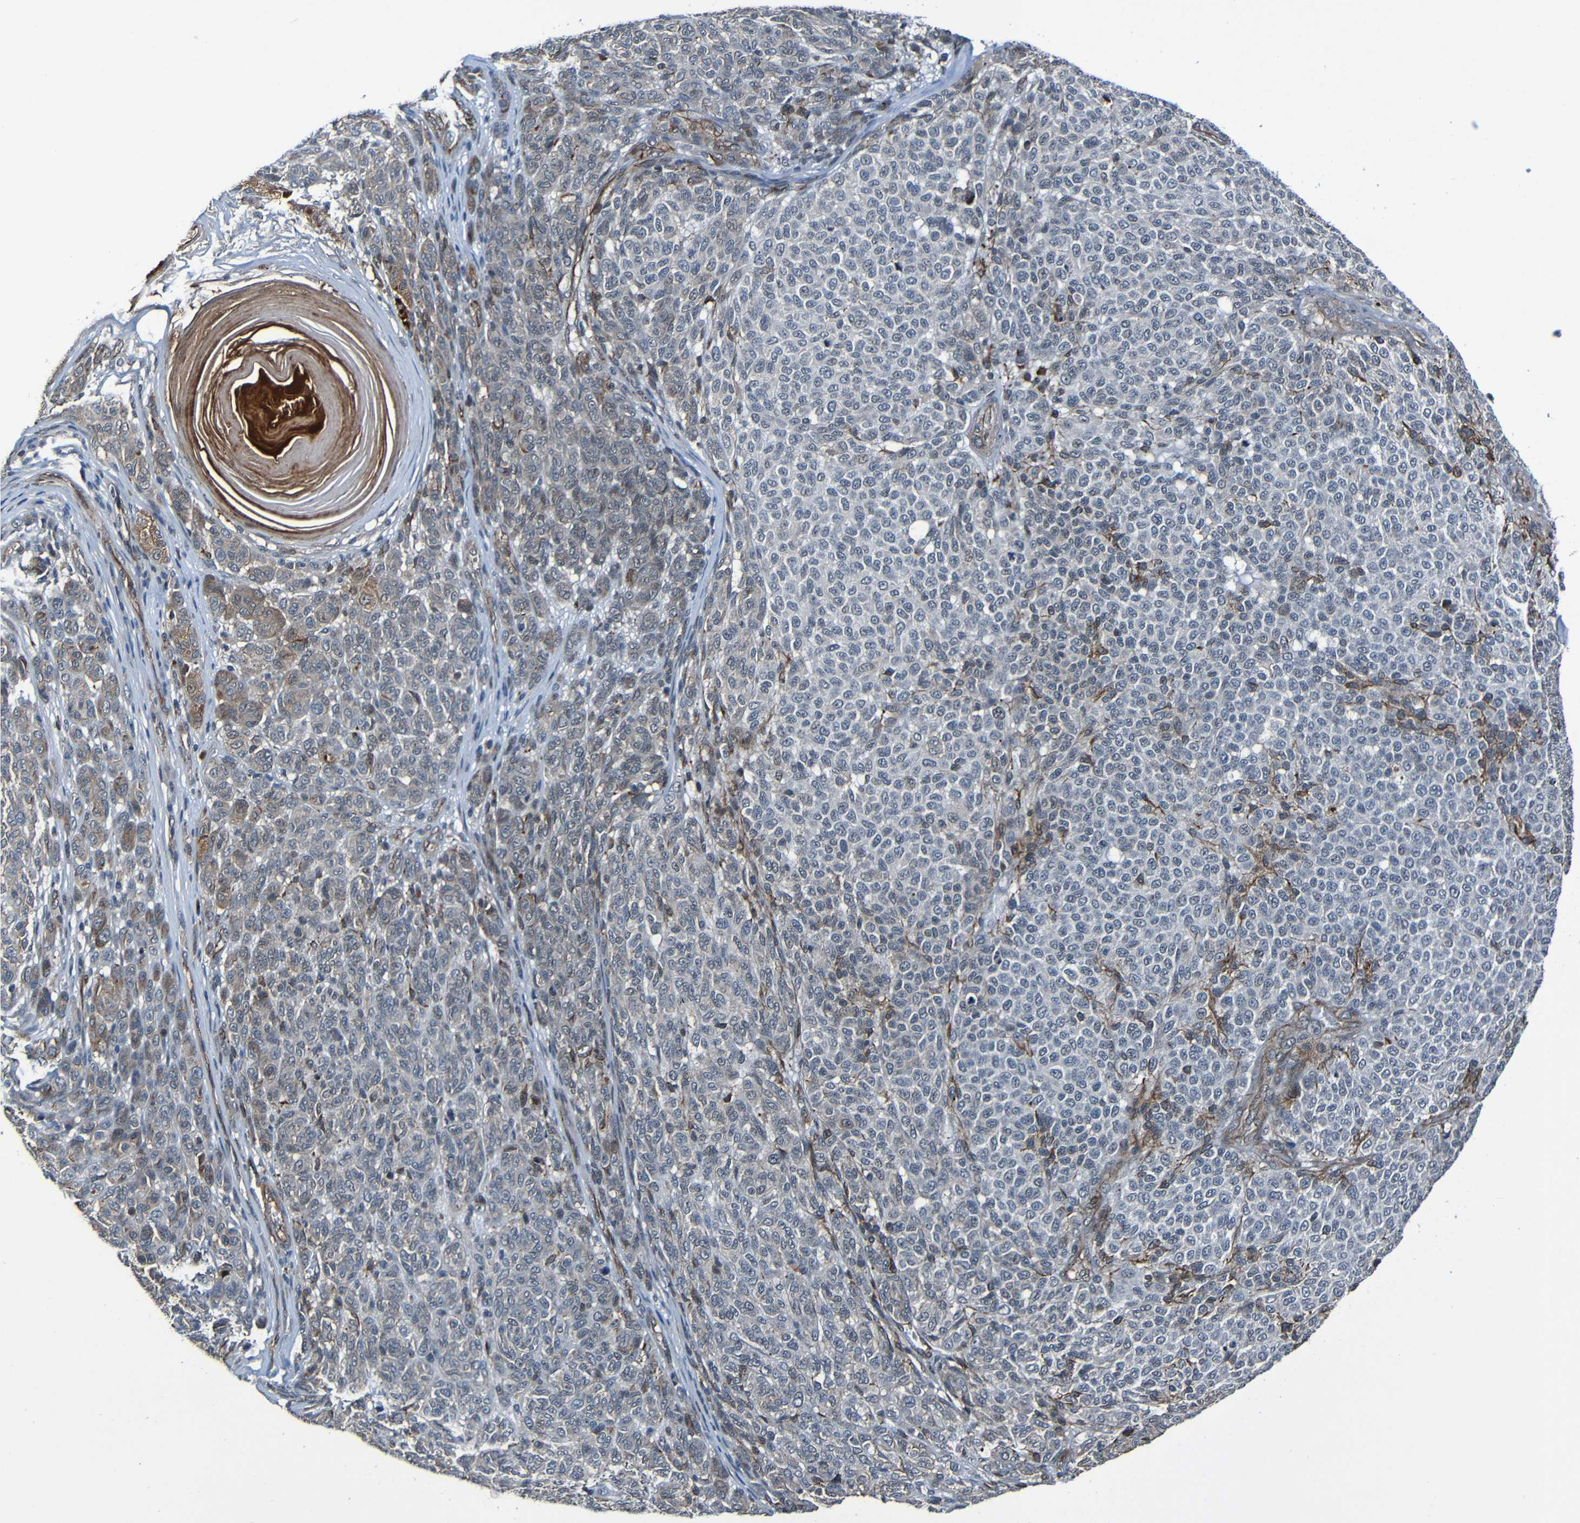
{"staining": {"intensity": "negative", "quantity": "none", "location": "none"}, "tissue": "melanoma", "cell_type": "Tumor cells", "image_type": "cancer", "snomed": [{"axis": "morphology", "description": "Malignant melanoma, NOS"}, {"axis": "topography", "description": "Skin"}], "caption": "Immunohistochemistry photomicrograph of neoplastic tissue: malignant melanoma stained with DAB demonstrates no significant protein positivity in tumor cells.", "gene": "LGR5", "patient": {"sex": "male", "age": 59}}